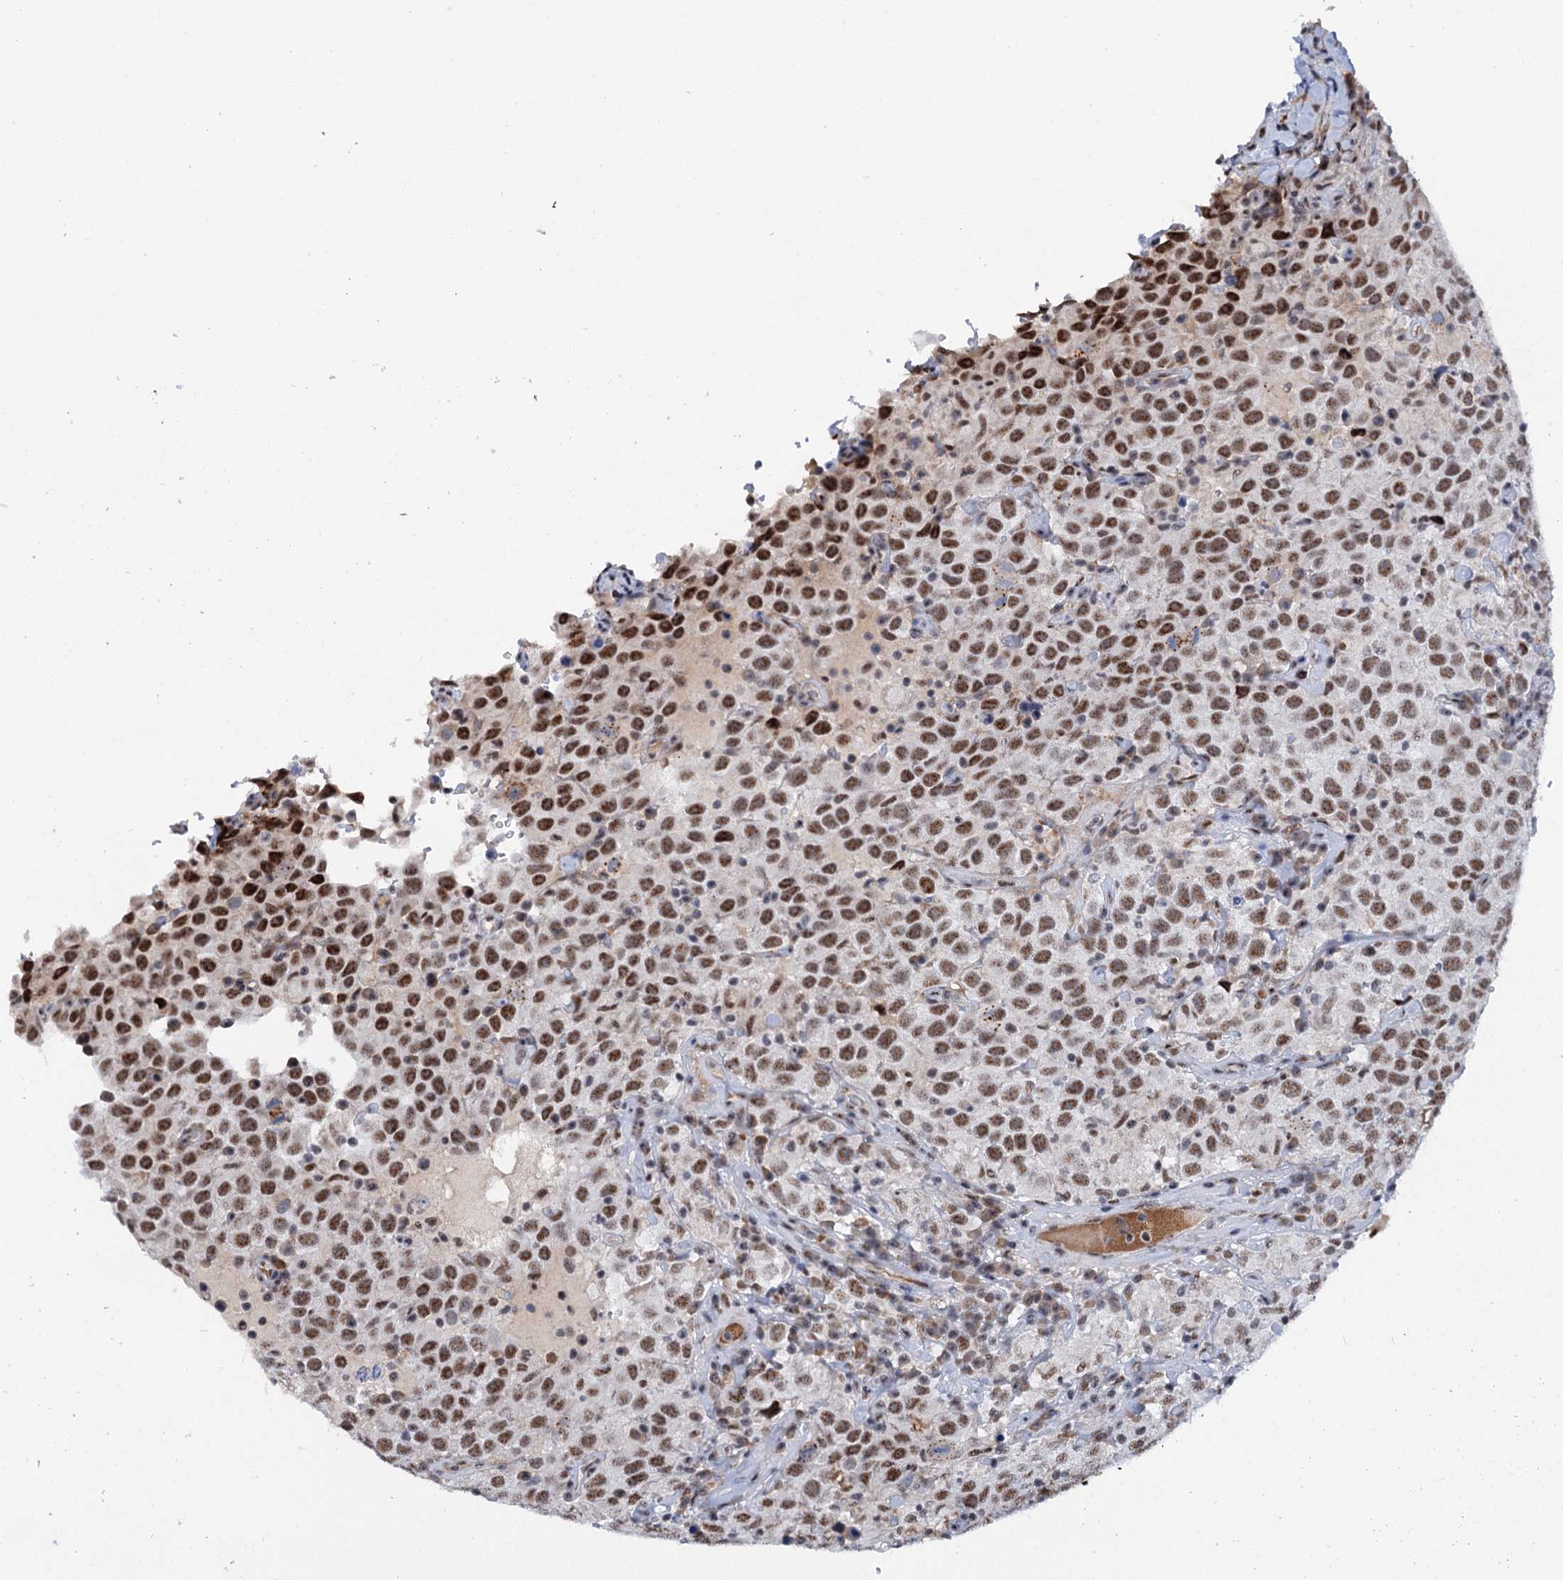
{"staining": {"intensity": "strong", "quantity": ">75%", "location": "nuclear"}, "tissue": "testis cancer", "cell_type": "Tumor cells", "image_type": "cancer", "snomed": [{"axis": "morphology", "description": "Seminoma, NOS"}, {"axis": "topography", "description": "Testis"}], "caption": "A photomicrograph of testis seminoma stained for a protein demonstrates strong nuclear brown staining in tumor cells.", "gene": "SREK1", "patient": {"sex": "male", "age": 41}}